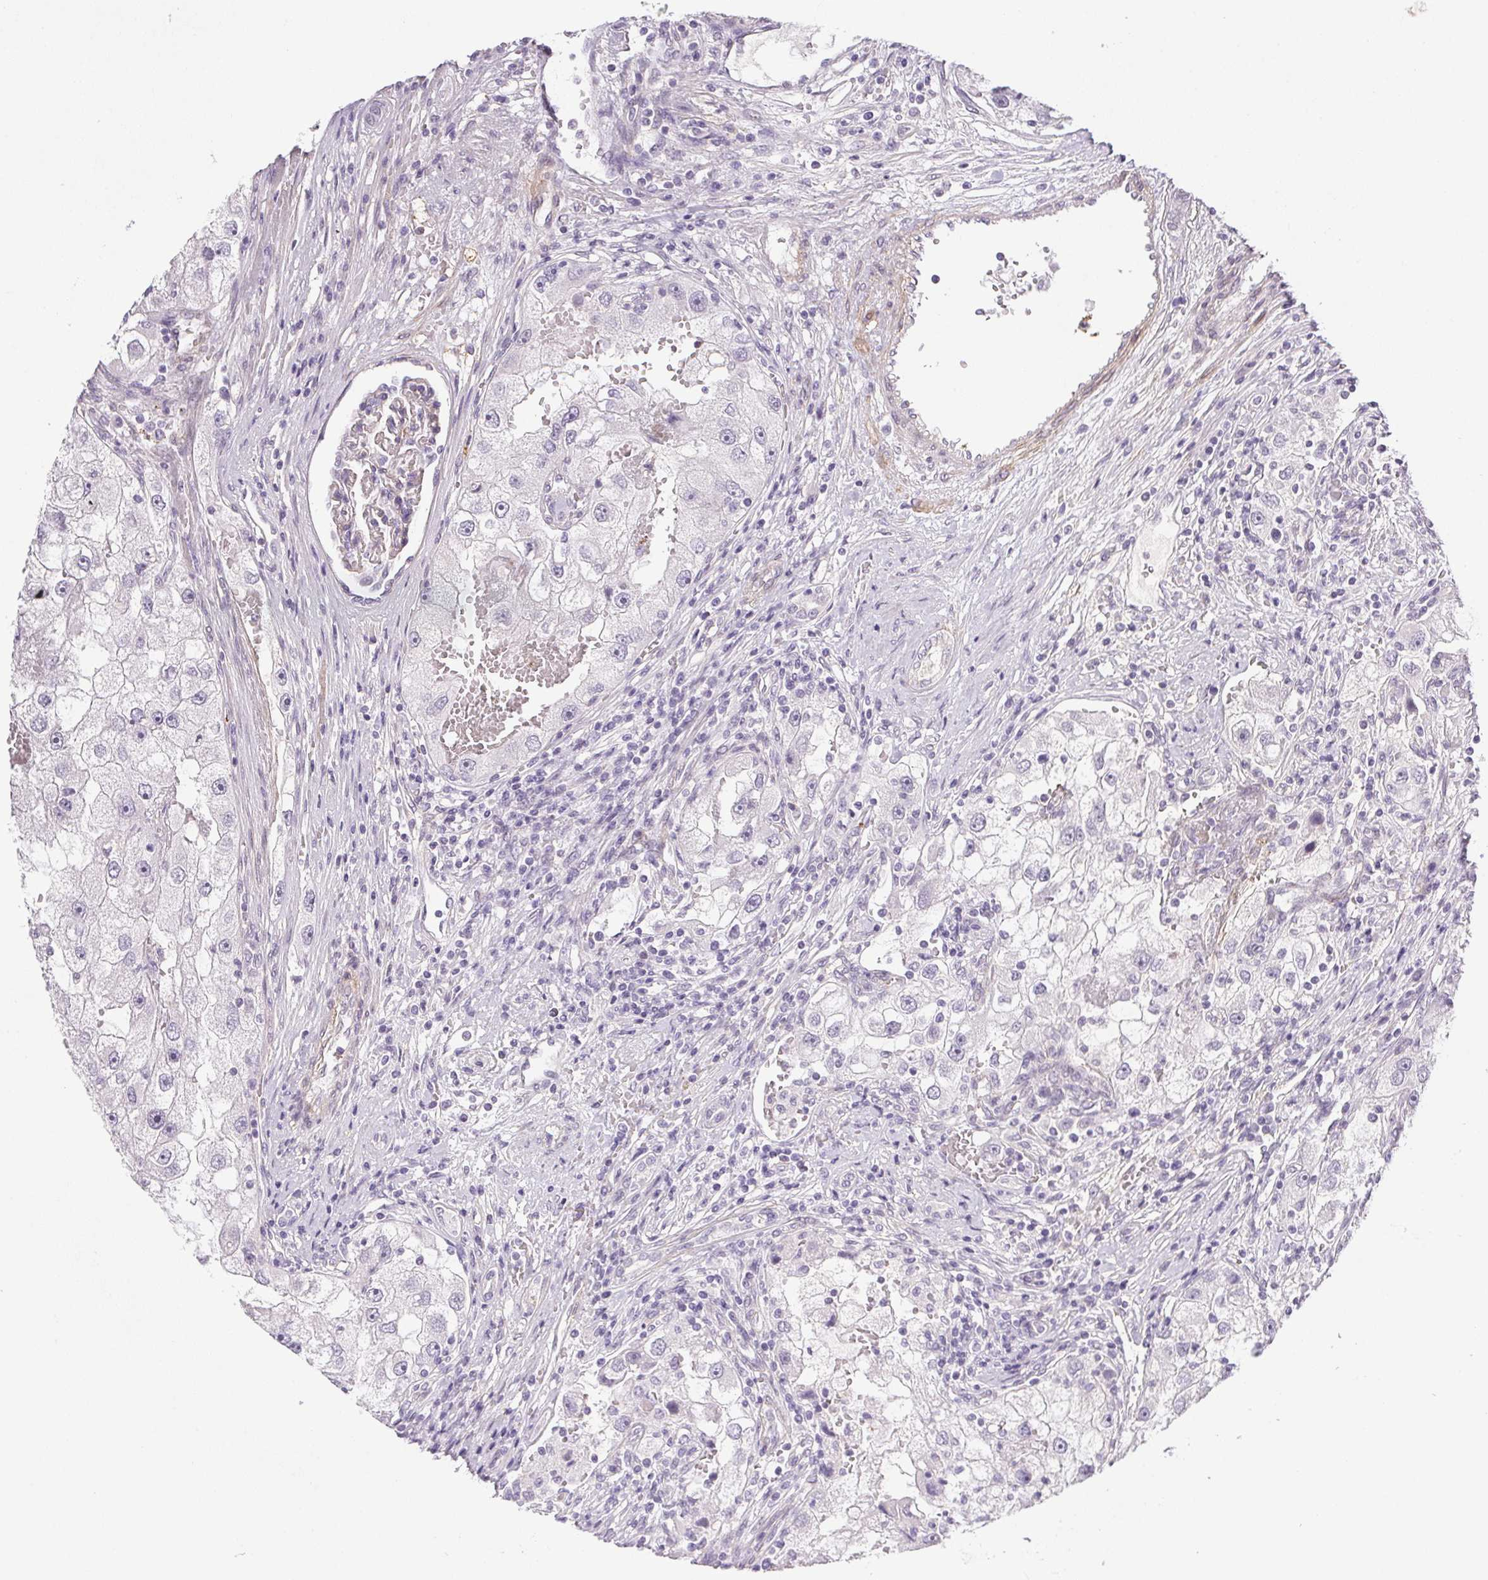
{"staining": {"intensity": "negative", "quantity": "none", "location": "none"}, "tissue": "renal cancer", "cell_type": "Tumor cells", "image_type": "cancer", "snomed": [{"axis": "morphology", "description": "Adenocarcinoma, NOS"}, {"axis": "topography", "description": "Kidney"}], "caption": "A micrograph of human renal cancer (adenocarcinoma) is negative for staining in tumor cells. (DAB (3,3'-diaminobenzidine) immunohistochemistry visualized using brightfield microscopy, high magnification).", "gene": "PRL", "patient": {"sex": "male", "age": 63}}